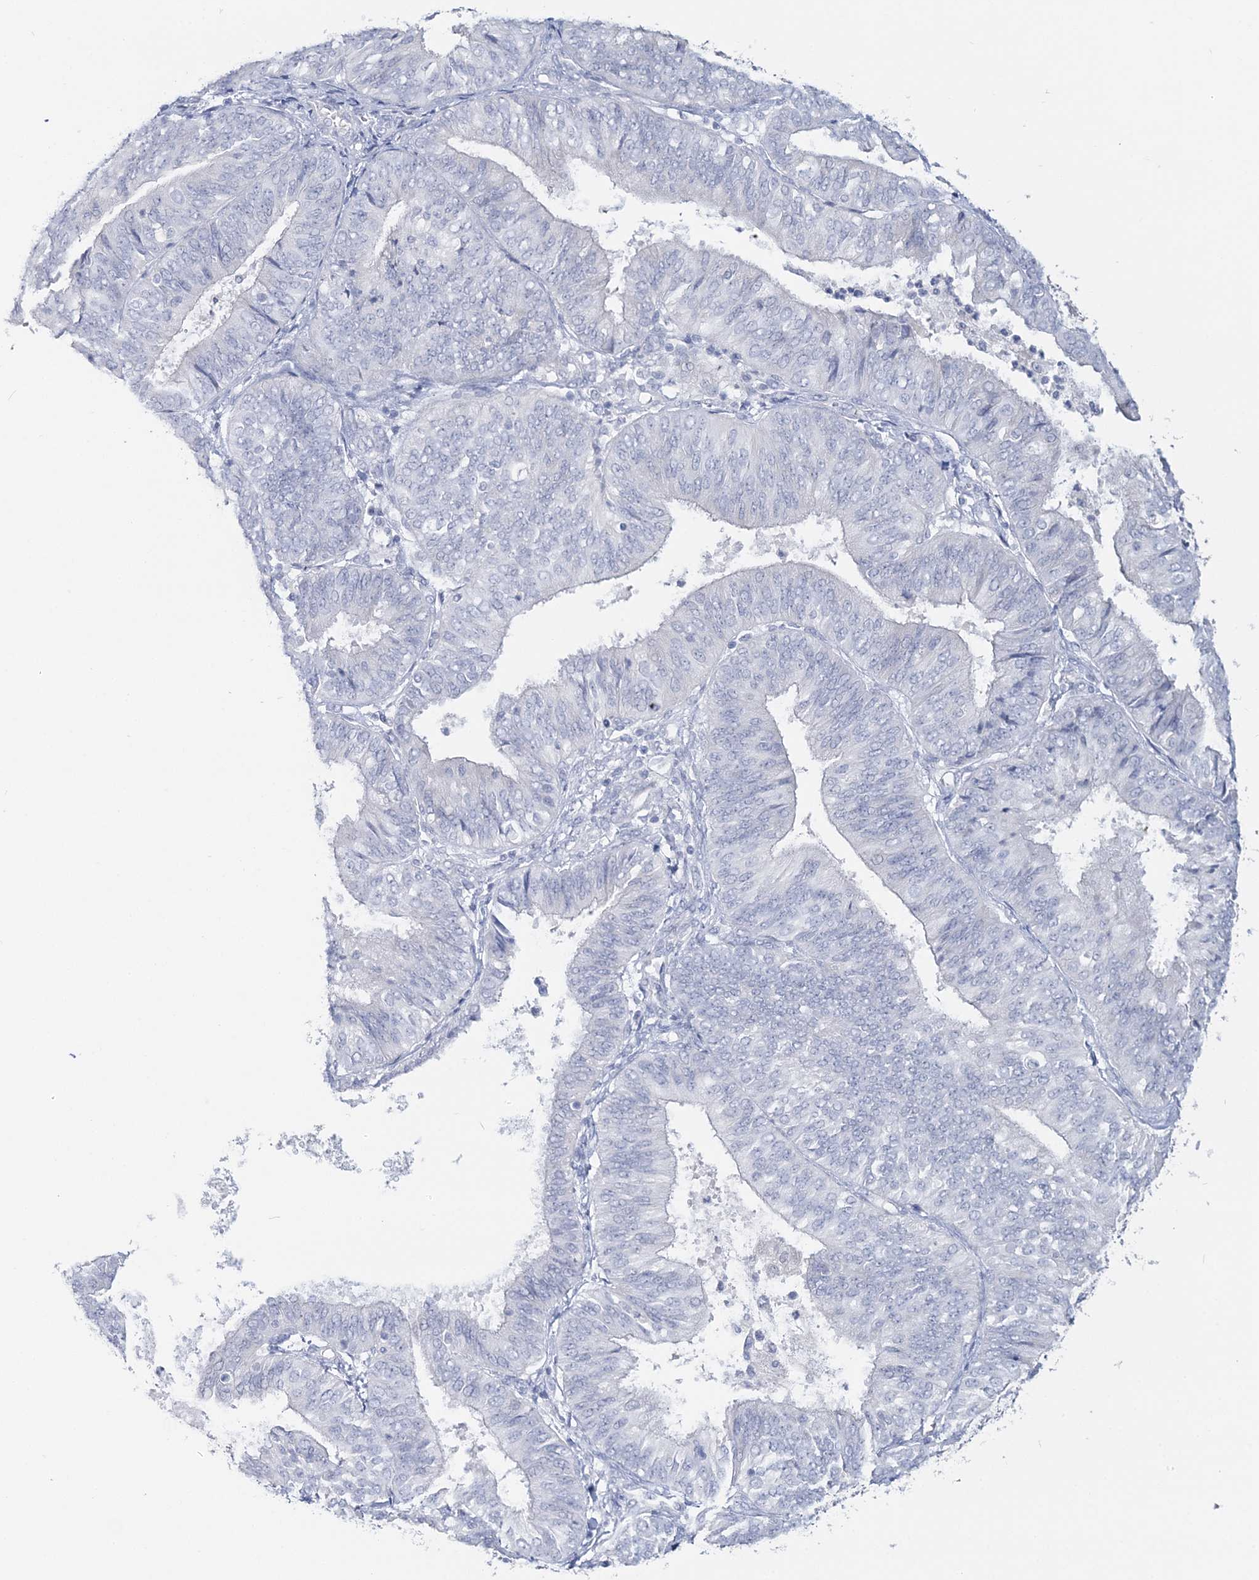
{"staining": {"intensity": "negative", "quantity": "none", "location": "none"}, "tissue": "endometrial cancer", "cell_type": "Tumor cells", "image_type": "cancer", "snomed": [{"axis": "morphology", "description": "Adenocarcinoma, NOS"}, {"axis": "topography", "description": "Endometrium"}], "caption": "DAB (3,3'-diaminobenzidine) immunohistochemical staining of human adenocarcinoma (endometrial) demonstrates no significant staining in tumor cells.", "gene": "CYP3A4", "patient": {"sex": "female", "age": 58}}